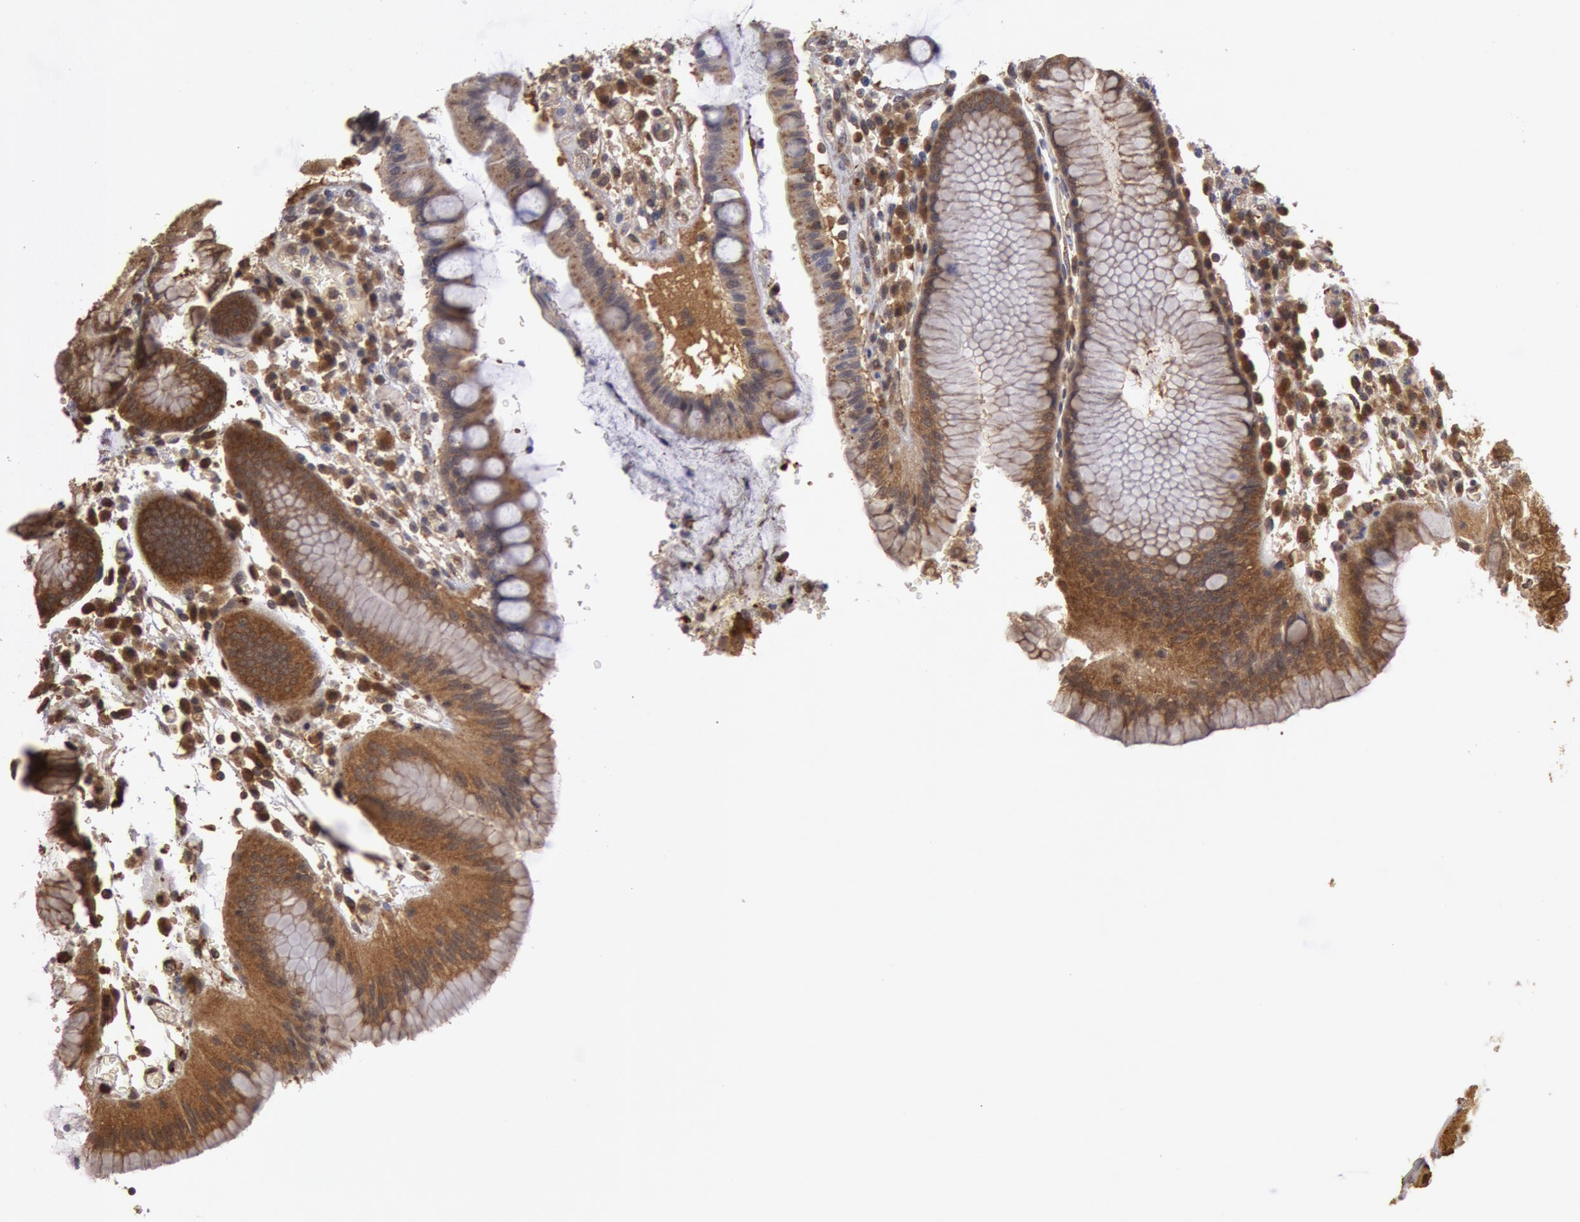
{"staining": {"intensity": "strong", "quantity": ">75%", "location": "cytoplasmic/membranous"}, "tissue": "stomach", "cell_type": "Glandular cells", "image_type": "normal", "snomed": [{"axis": "morphology", "description": "Normal tissue, NOS"}, {"axis": "topography", "description": "Stomach, lower"}], "caption": "Immunohistochemistry (IHC) image of benign stomach stained for a protein (brown), which demonstrates high levels of strong cytoplasmic/membranous staining in about >75% of glandular cells.", "gene": "USP14", "patient": {"sex": "female", "age": 73}}